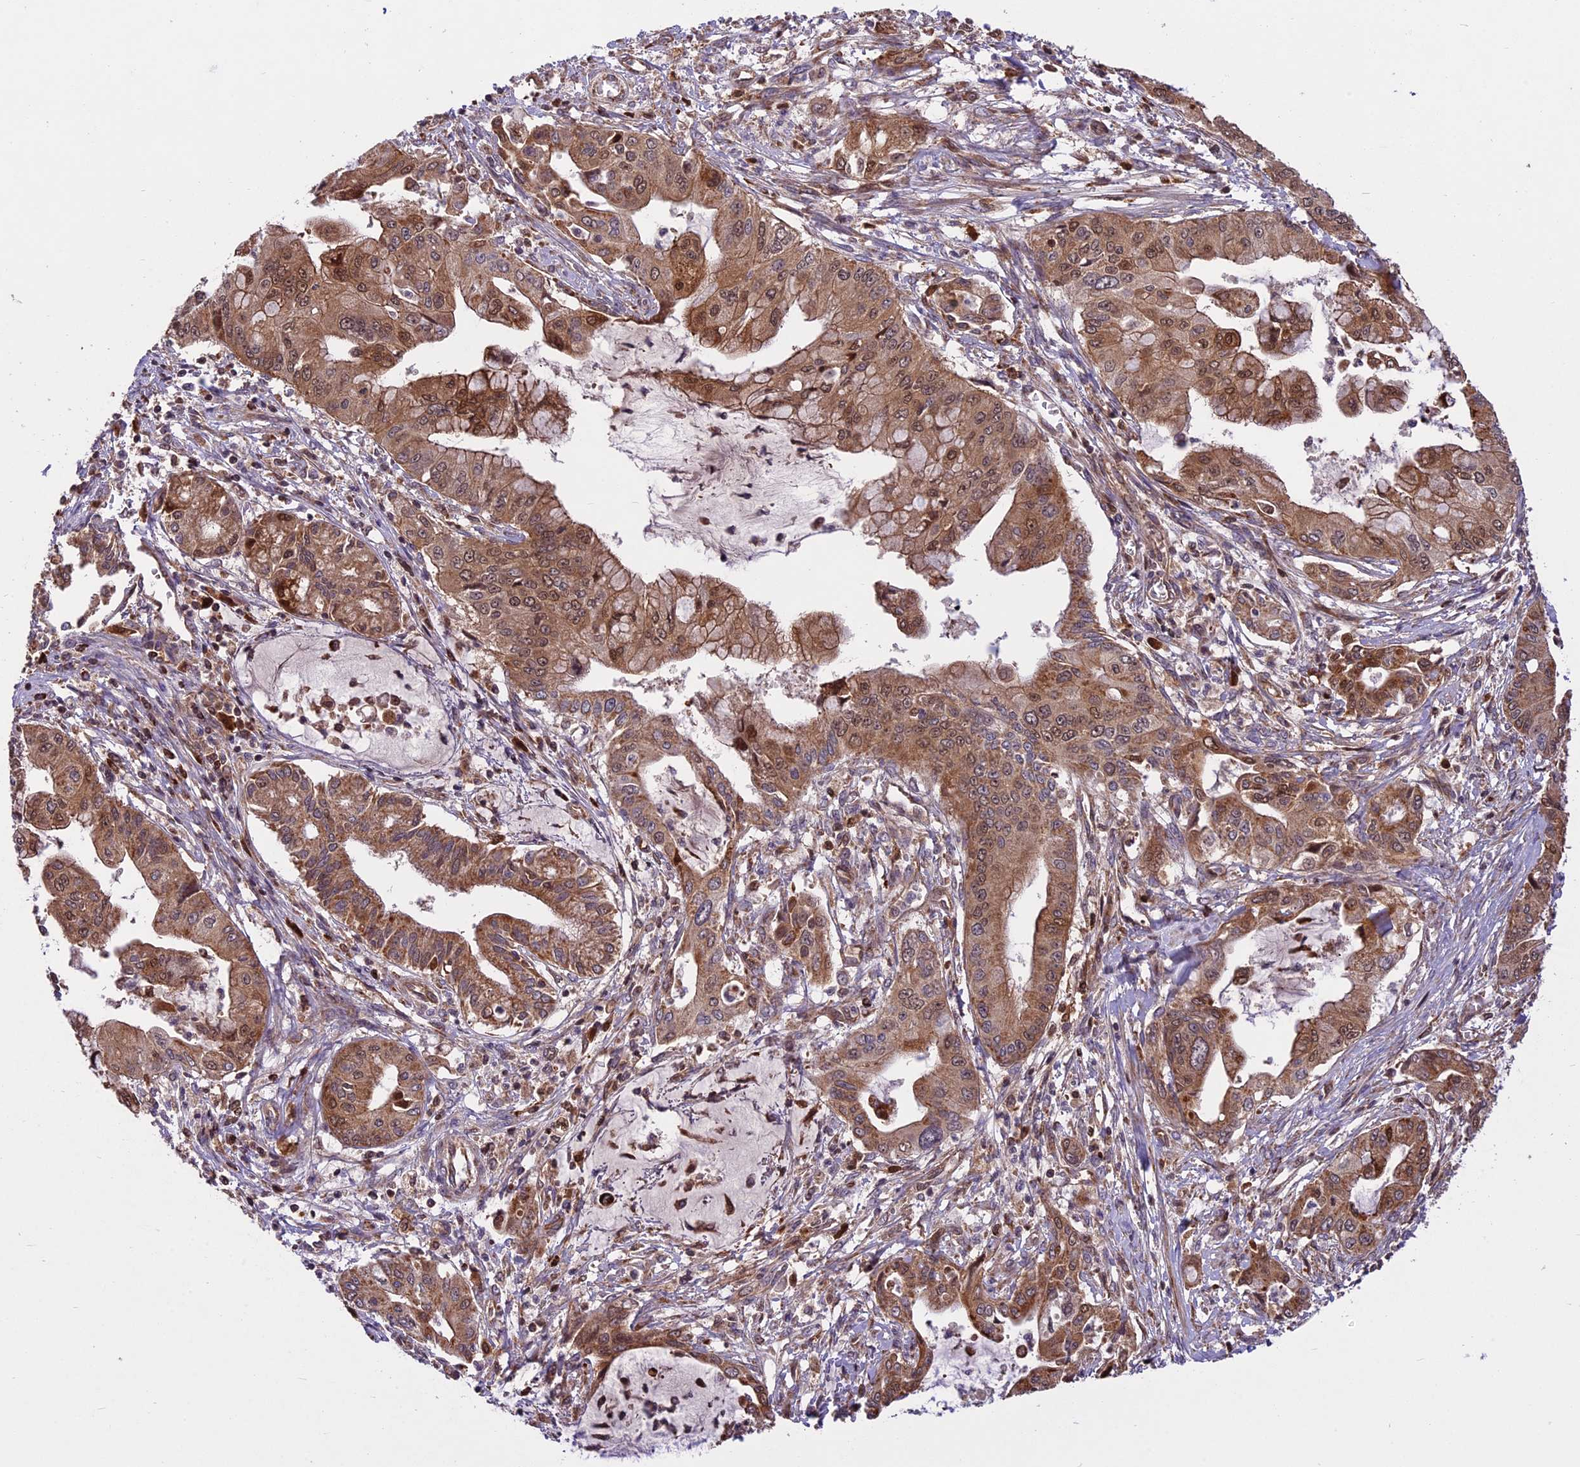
{"staining": {"intensity": "moderate", "quantity": ">75%", "location": "cytoplasmic/membranous,nuclear"}, "tissue": "pancreatic cancer", "cell_type": "Tumor cells", "image_type": "cancer", "snomed": [{"axis": "morphology", "description": "Adenocarcinoma, NOS"}, {"axis": "topography", "description": "Pancreas"}], "caption": "Immunohistochemical staining of adenocarcinoma (pancreatic) shows medium levels of moderate cytoplasmic/membranous and nuclear protein expression in approximately >75% of tumor cells. The staining was performed using DAB to visualize the protein expression in brown, while the nuclei were stained in blue with hematoxylin (Magnification: 20x).", "gene": "COX17", "patient": {"sex": "male", "age": 46}}